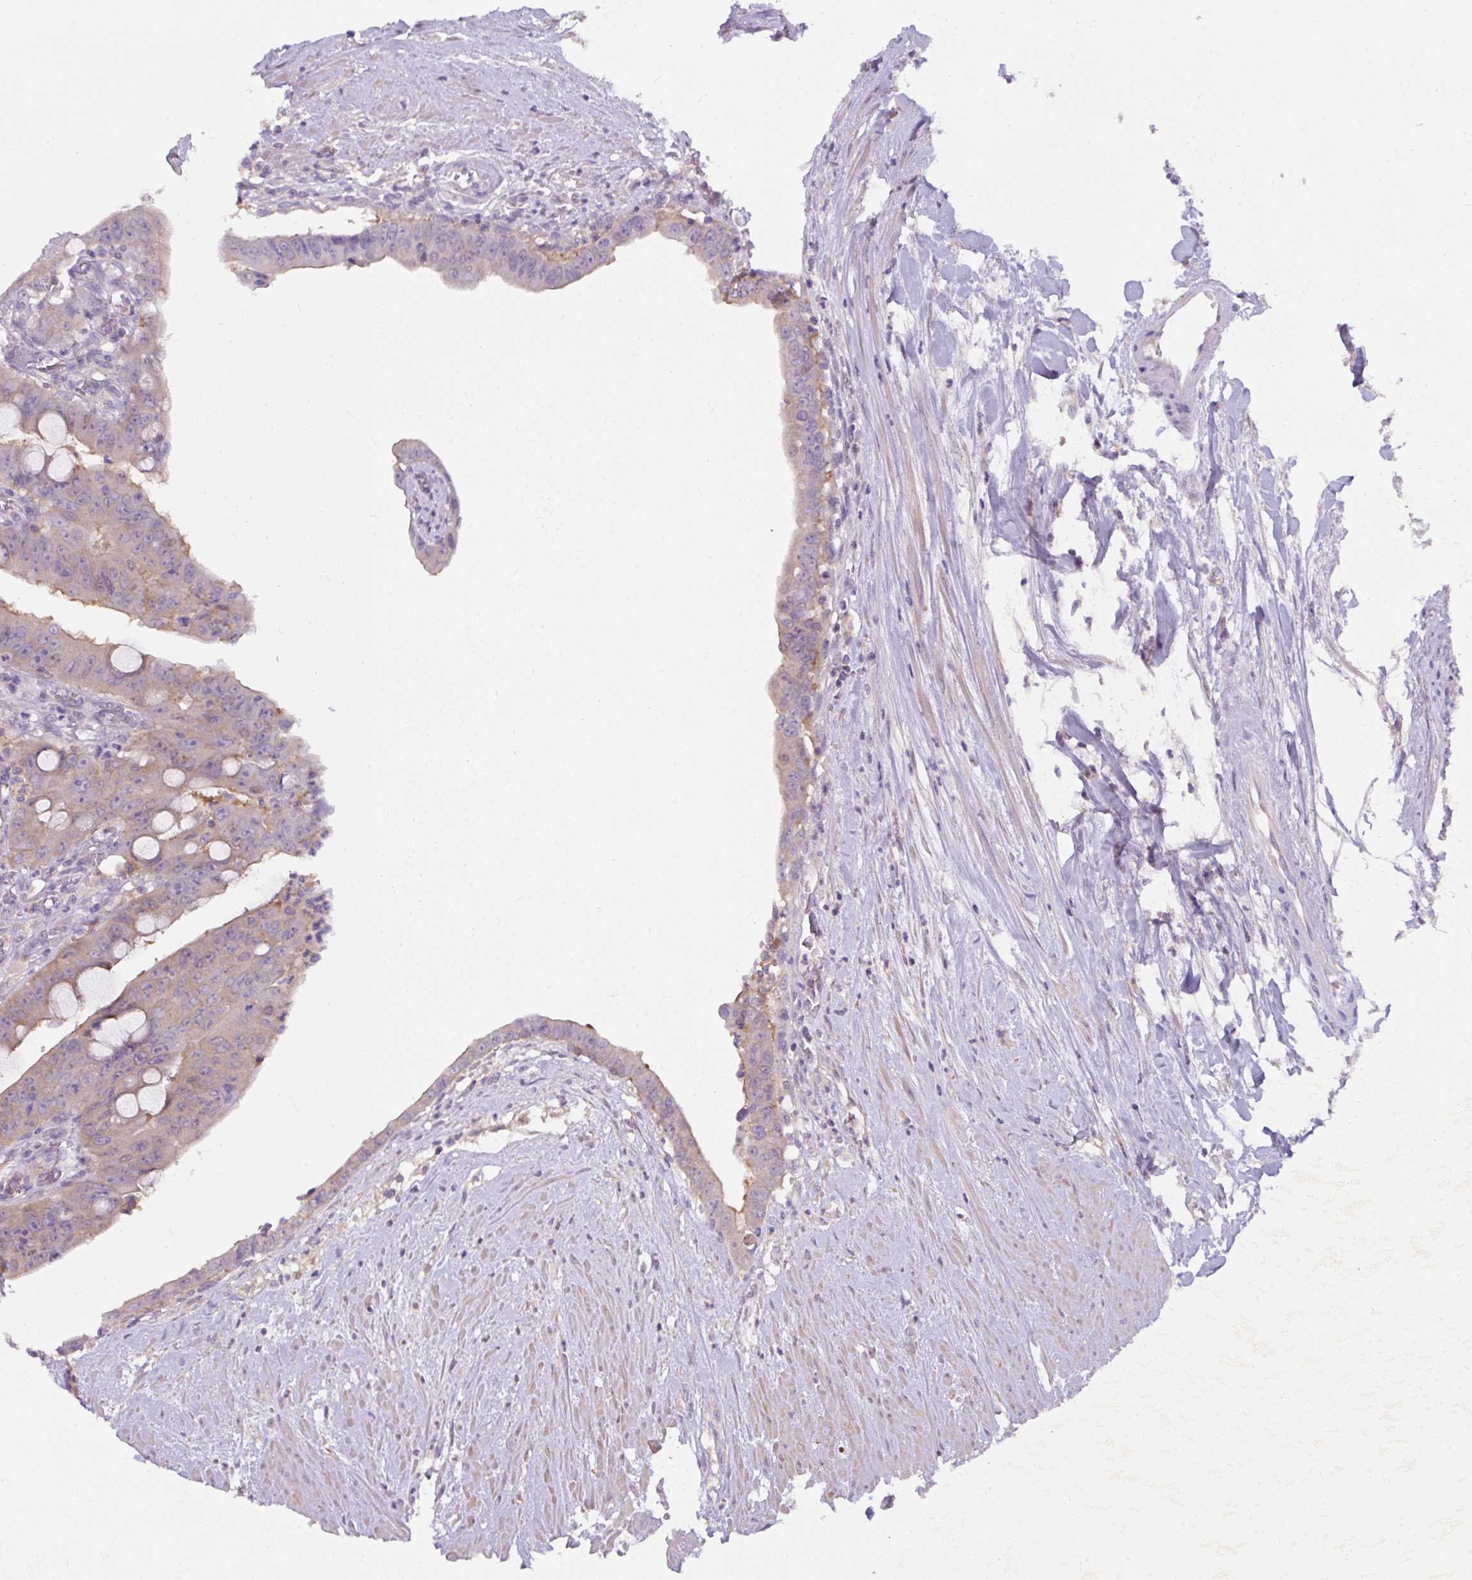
{"staining": {"intensity": "weak", "quantity": ">75%", "location": "cytoplasmic/membranous"}, "tissue": "colorectal cancer", "cell_type": "Tumor cells", "image_type": "cancer", "snomed": [{"axis": "morphology", "description": "Adenocarcinoma, NOS"}, {"axis": "topography", "description": "Rectum"}], "caption": "Tumor cells reveal weak cytoplasmic/membranous expression in about >75% of cells in colorectal adenocarcinoma.", "gene": "ST13", "patient": {"sex": "male", "age": 78}}